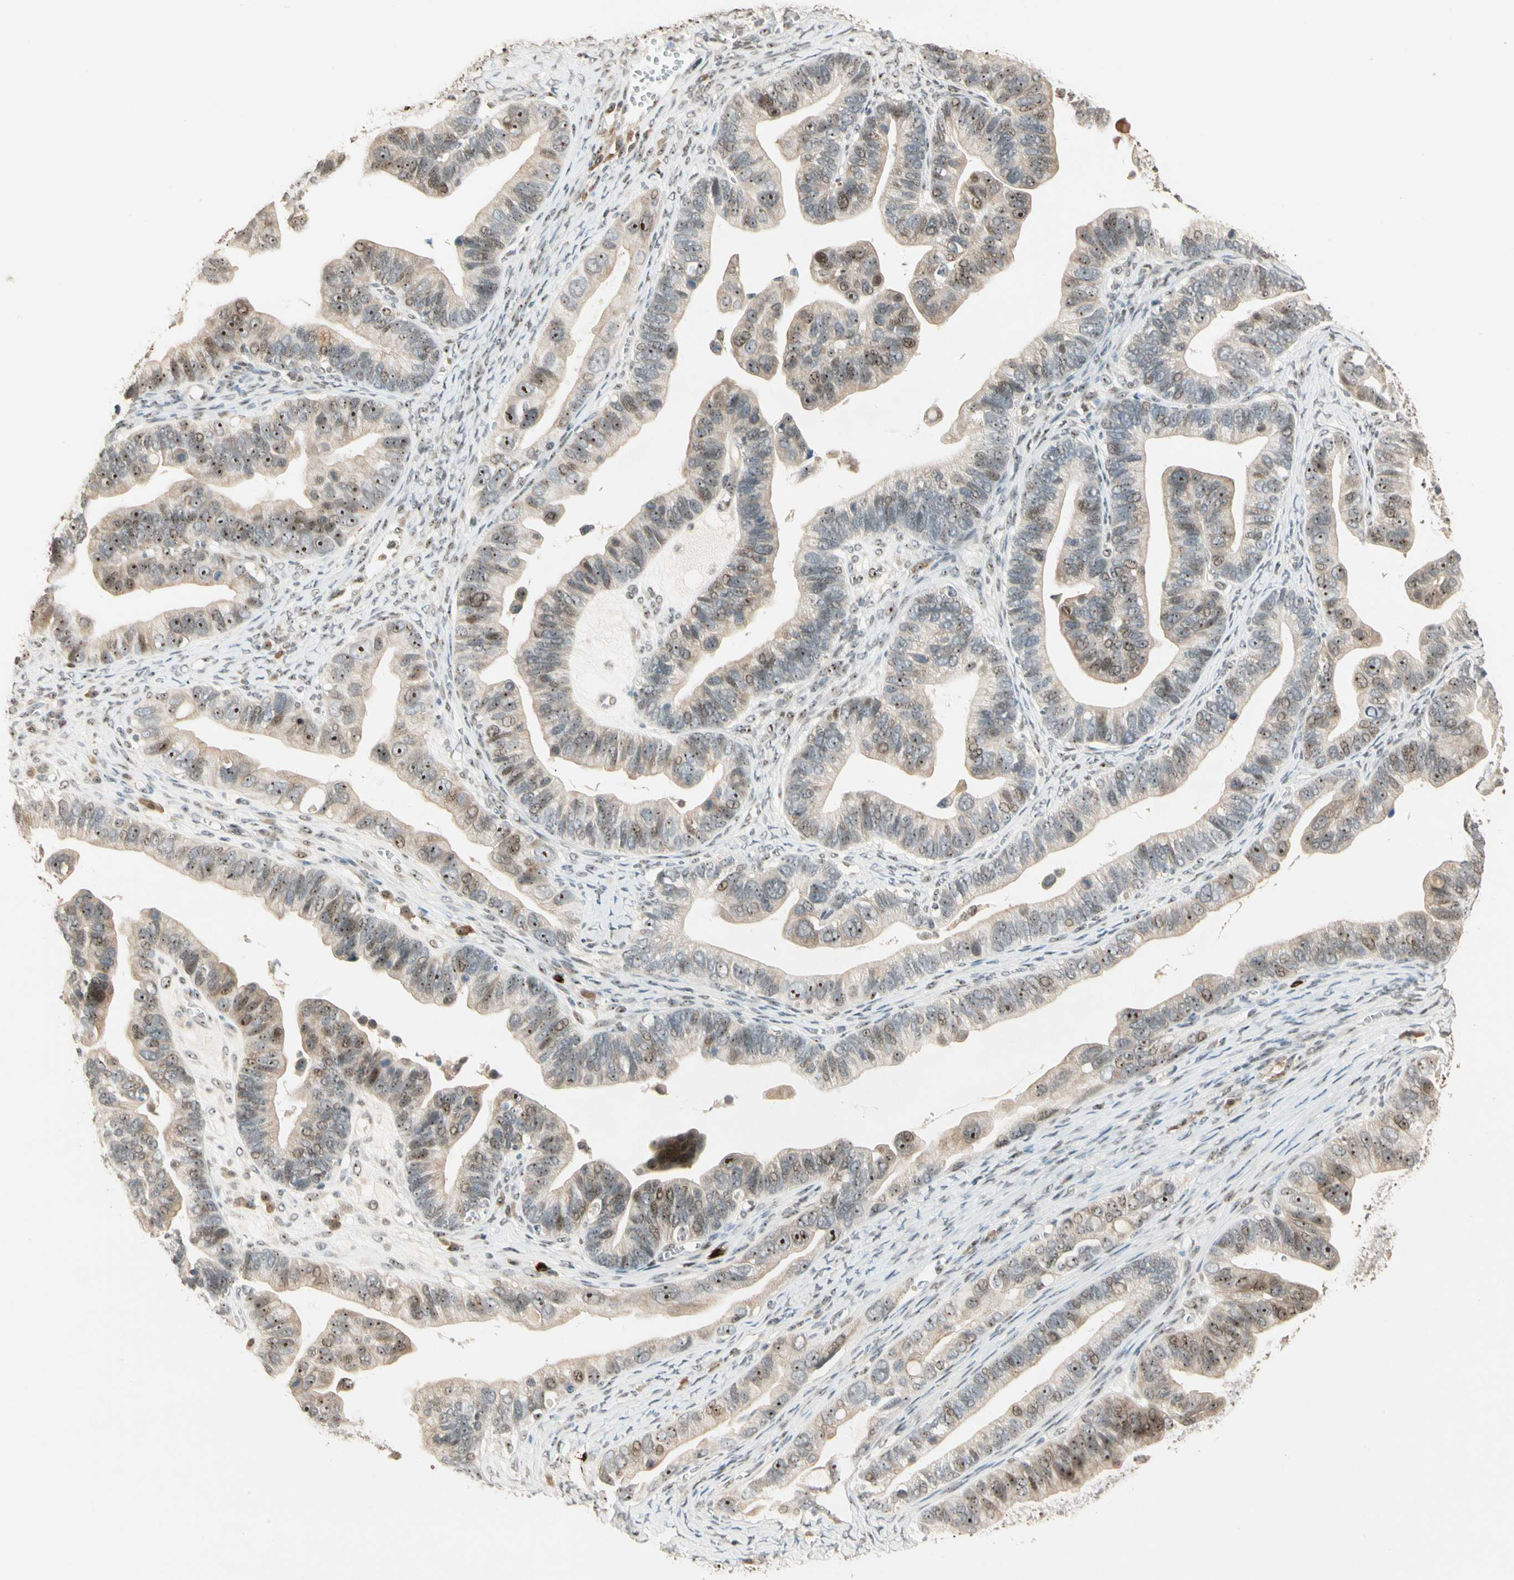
{"staining": {"intensity": "moderate", "quantity": ">75%", "location": "cytoplasmic/membranous,nuclear"}, "tissue": "ovarian cancer", "cell_type": "Tumor cells", "image_type": "cancer", "snomed": [{"axis": "morphology", "description": "Cystadenocarcinoma, serous, NOS"}, {"axis": "topography", "description": "Ovary"}], "caption": "An IHC photomicrograph of tumor tissue is shown. Protein staining in brown shows moderate cytoplasmic/membranous and nuclear positivity in ovarian cancer (serous cystadenocarcinoma) within tumor cells.", "gene": "ETV4", "patient": {"sex": "female", "age": 56}}